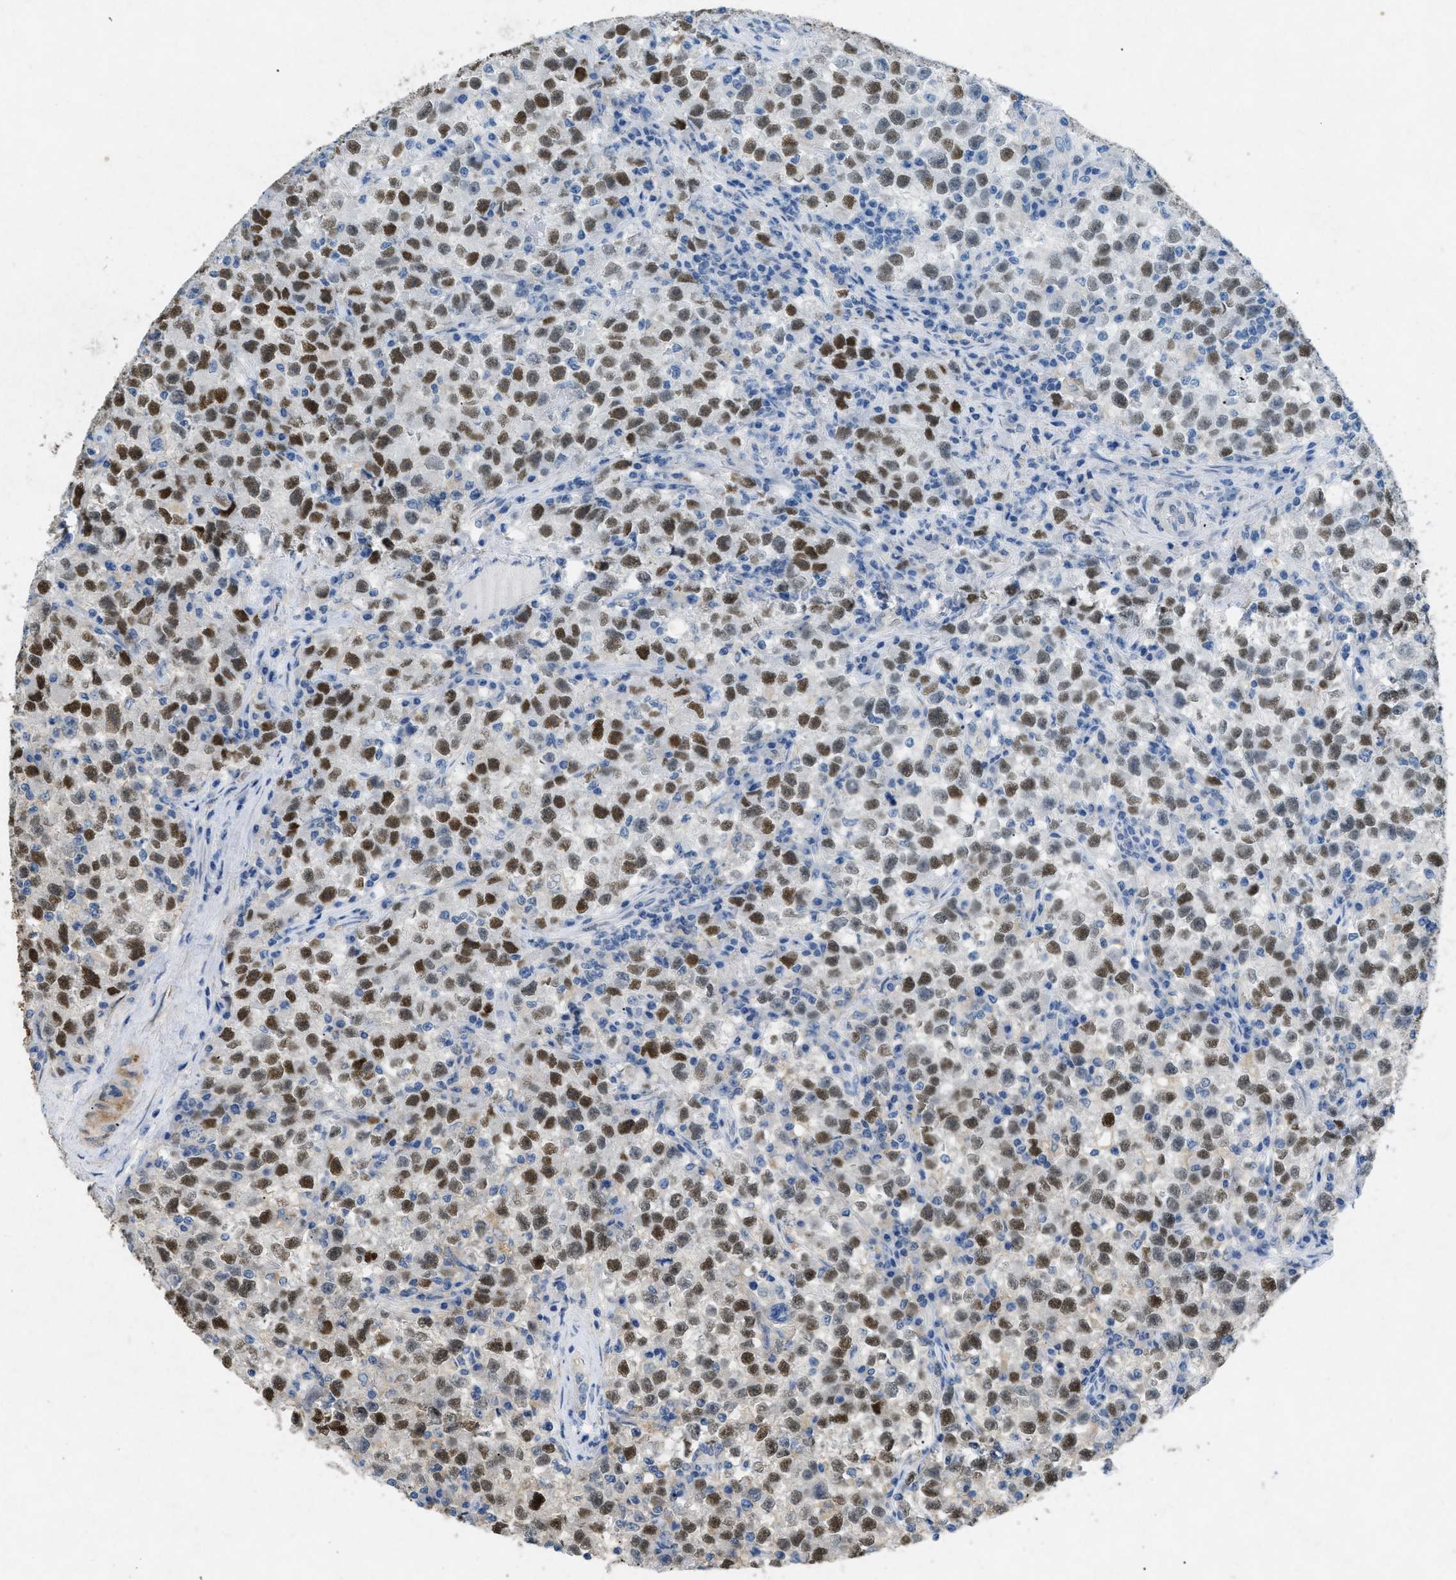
{"staining": {"intensity": "moderate", "quantity": ">75%", "location": "nuclear"}, "tissue": "testis cancer", "cell_type": "Tumor cells", "image_type": "cancer", "snomed": [{"axis": "morphology", "description": "Seminoma, NOS"}, {"axis": "topography", "description": "Testis"}], "caption": "Immunohistochemistry (IHC) (DAB) staining of testis seminoma exhibits moderate nuclear protein staining in approximately >75% of tumor cells.", "gene": "TASOR", "patient": {"sex": "male", "age": 22}}